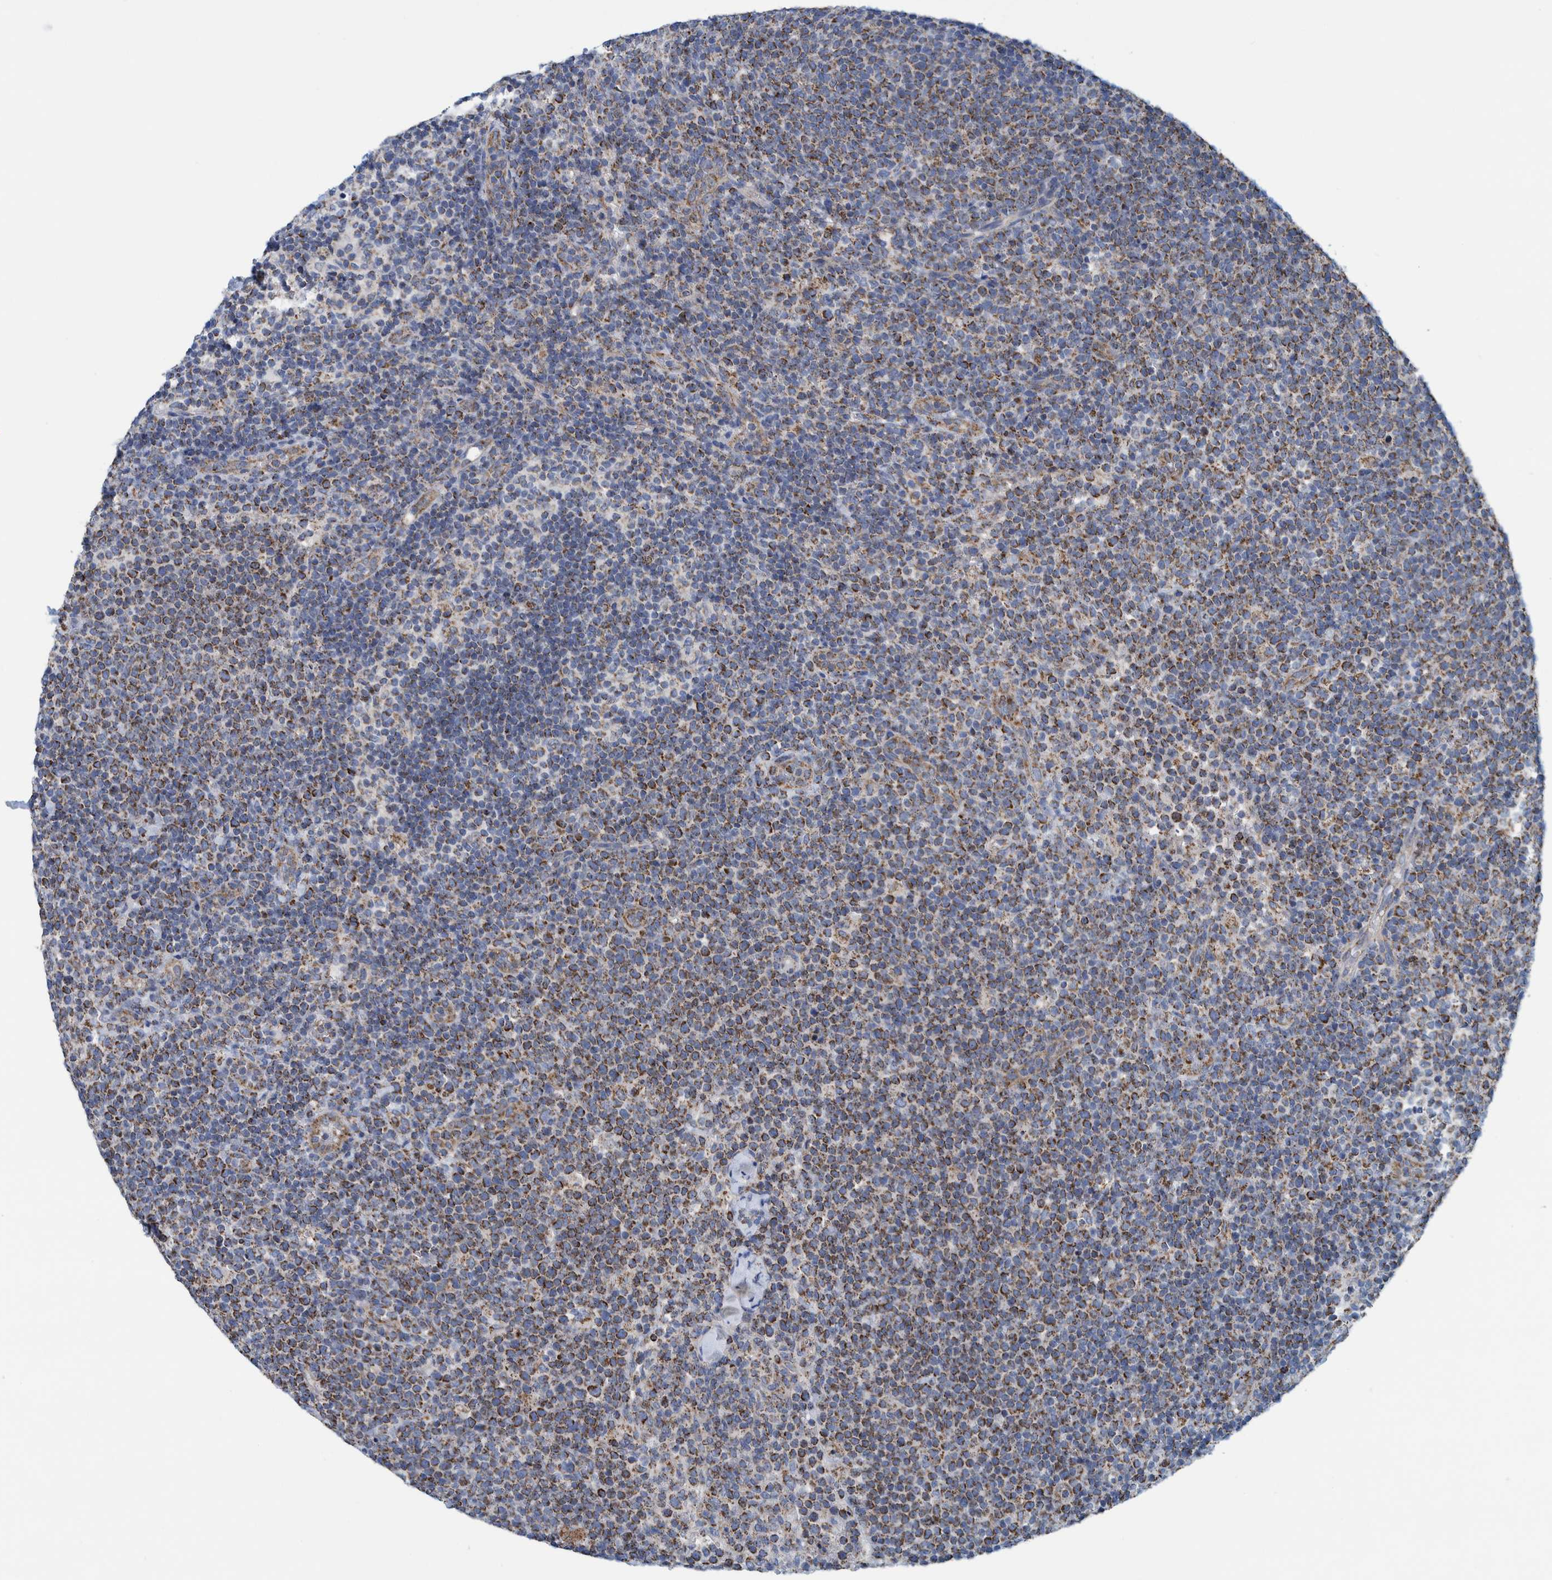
{"staining": {"intensity": "strong", "quantity": ">75%", "location": "cytoplasmic/membranous"}, "tissue": "lymphoma", "cell_type": "Tumor cells", "image_type": "cancer", "snomed": [{"axis": "morphology", "description": "Malignant lymphoma, non-Hodgkin's type, High grade"}, {"axis": "topography", "description": "Lymph node"}], "caption": "High-grade malignant lymphoma, non-Hodgkin's type stained for a protein demonstrates strong cytoplasmic/membranous positivity in tumor cells.", "gene": "MRPS7", "patient": {"sex": "male", "age": 61}}